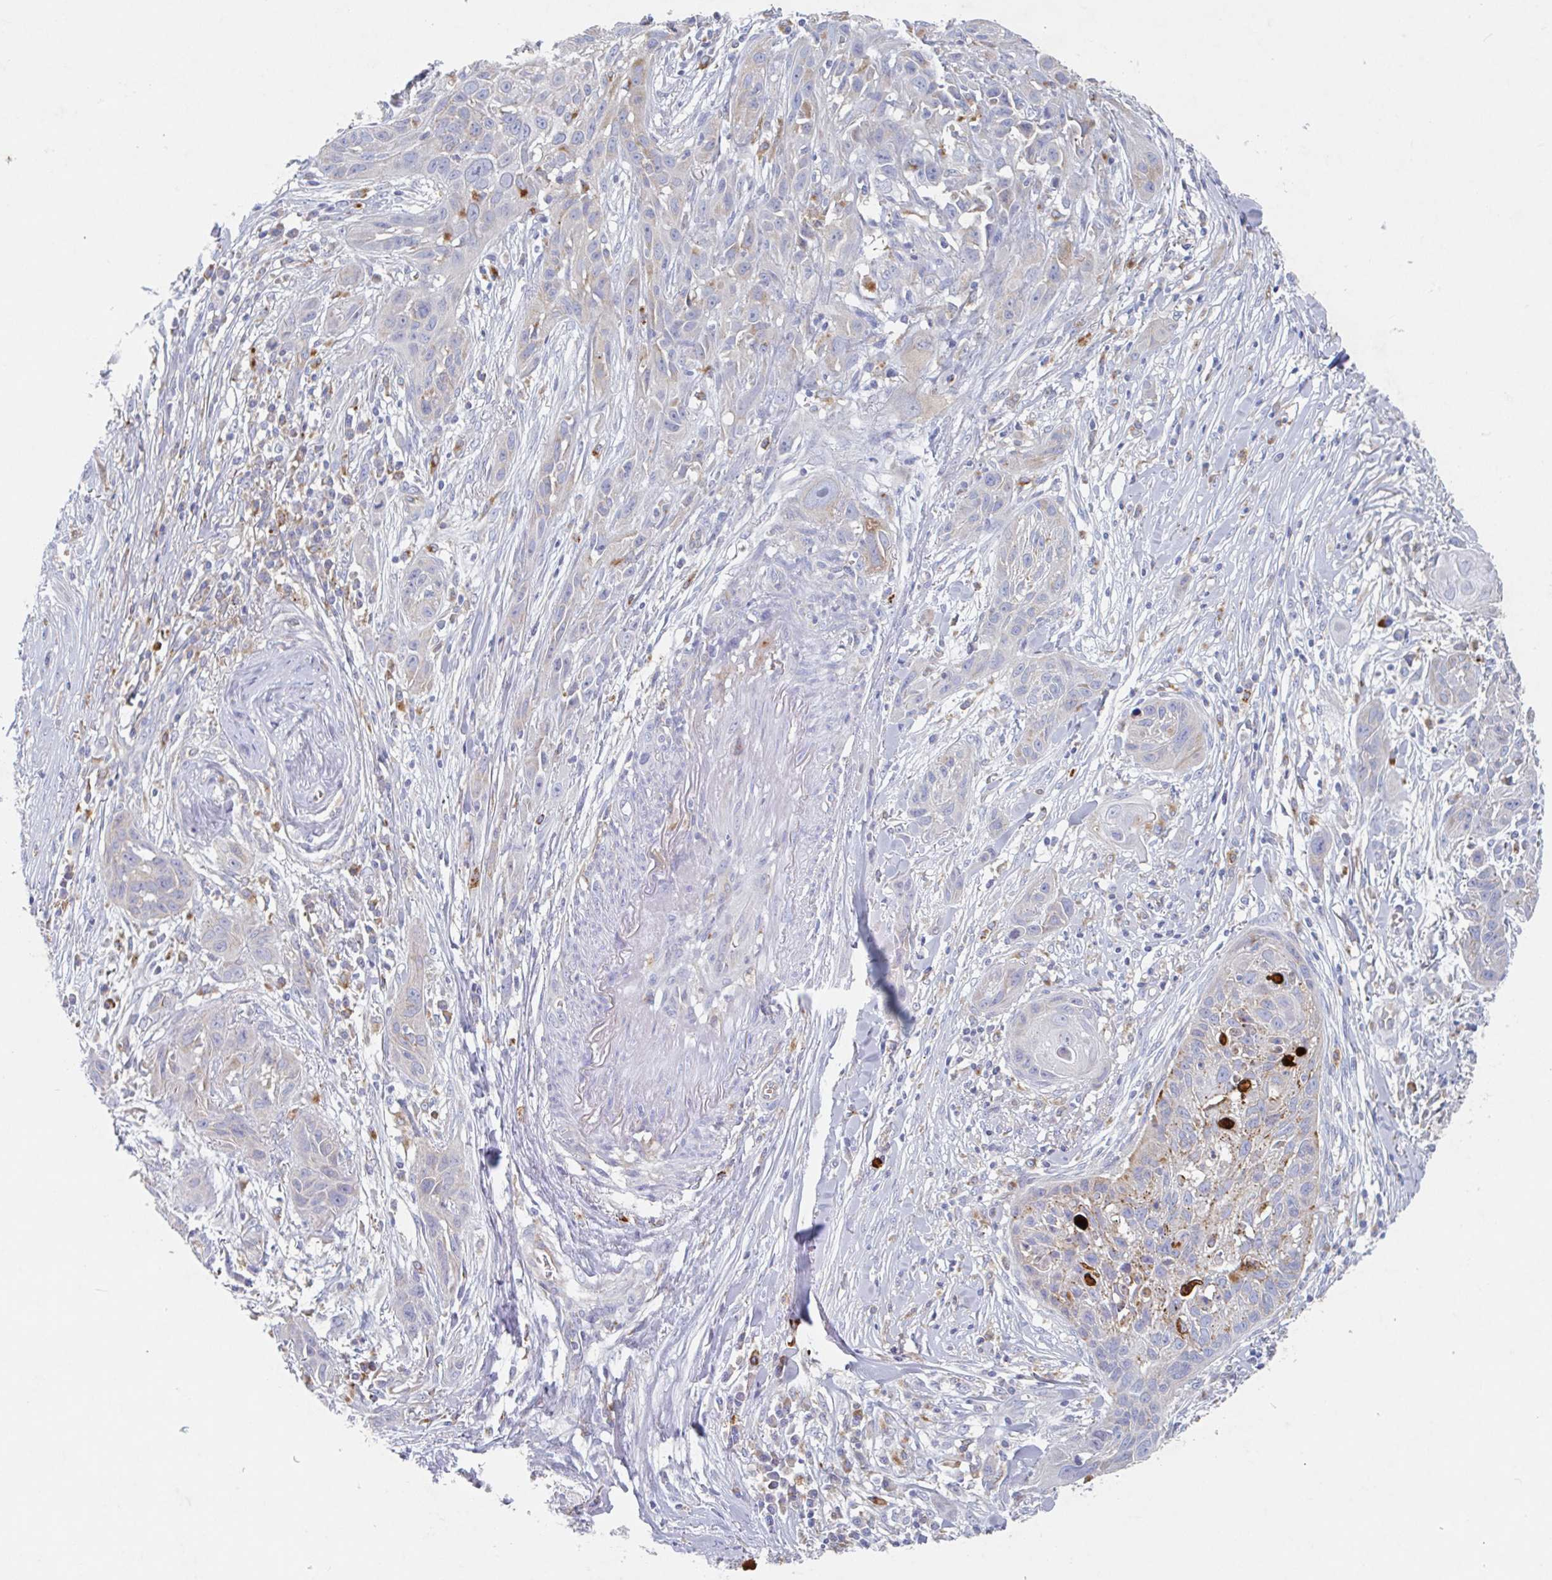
{"staining": {"intensity": "negative", "quantity": "none", "location": "none"}, "tissue": "skin cancer", "cell_type": "Tumor cells", "image_type": "cancer", "snomed": [{"axis": "morphology", "description": "Squamous cell carcinoma, NOS"}, {"axis": "topography", "description": "Skin"}, {"axis": "topography", "description": "Vulva"}], "caption": "There is no significant staining in tumor cells of squamous cell carcinoma (skin).", "gene": "MANBA", "patient": {"sex": "female", "age": 83}}